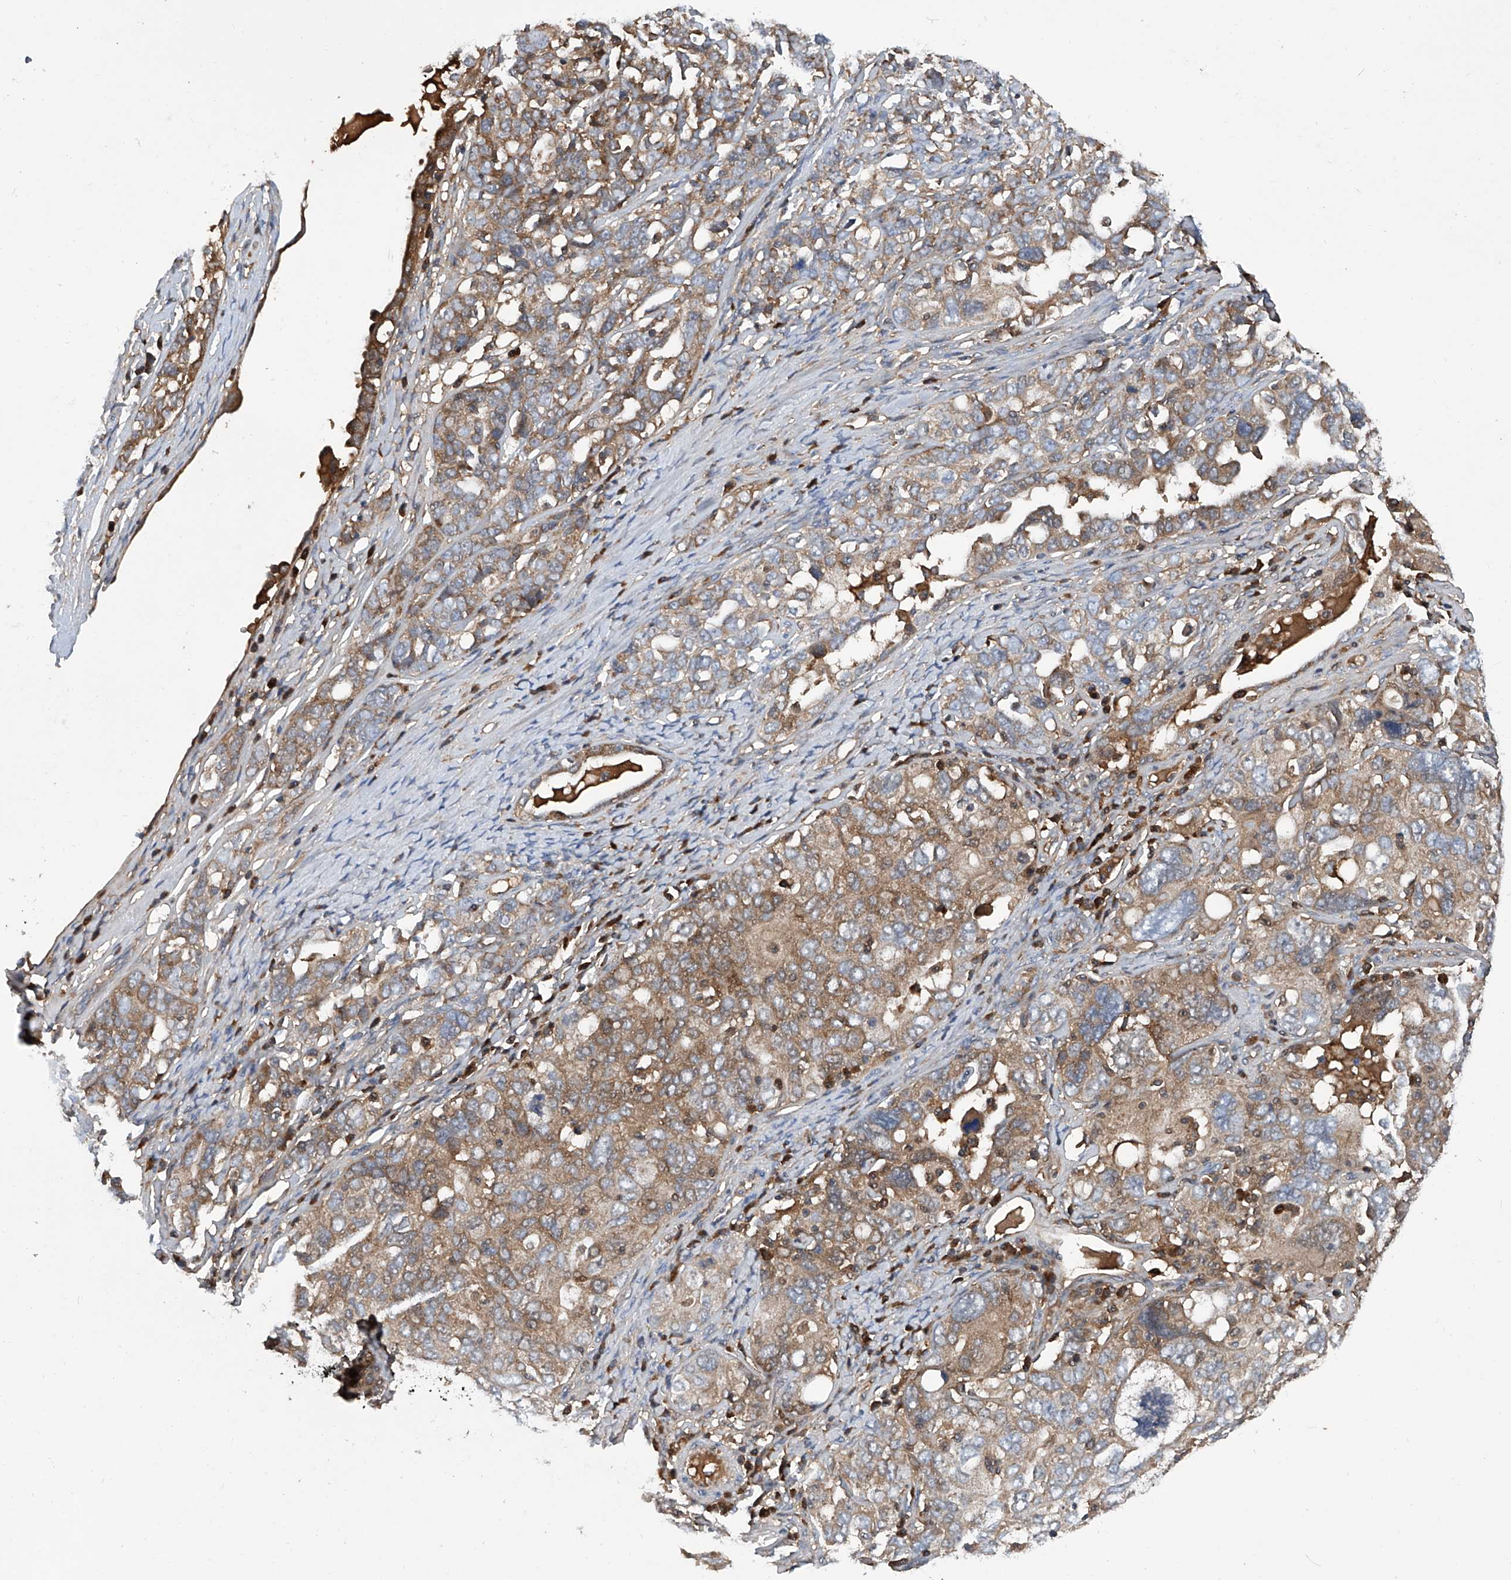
{"staining": {"intensity": "moderate", "quantity": ">75%", "location": "cytoplasmic/membranous"}, "tissue": "ovarian cancer", "cell_type": "Tumor cells", "image_type": "cancer", "snomed": [{"axis": "morphology", "description": "Carcinoma, endometroid"}, {"axis": "topography", "description": "Ovary"}], "caption": "About >75% of tumor cells in human ovarian cancer (endometroid carcinoma) exhibit moderate cytoplasmic/membranous protein expression as visualized by brown immunohistochemical staining.", "gene": "ASCC3", "patient": {"sex": "female", "age": 62}}